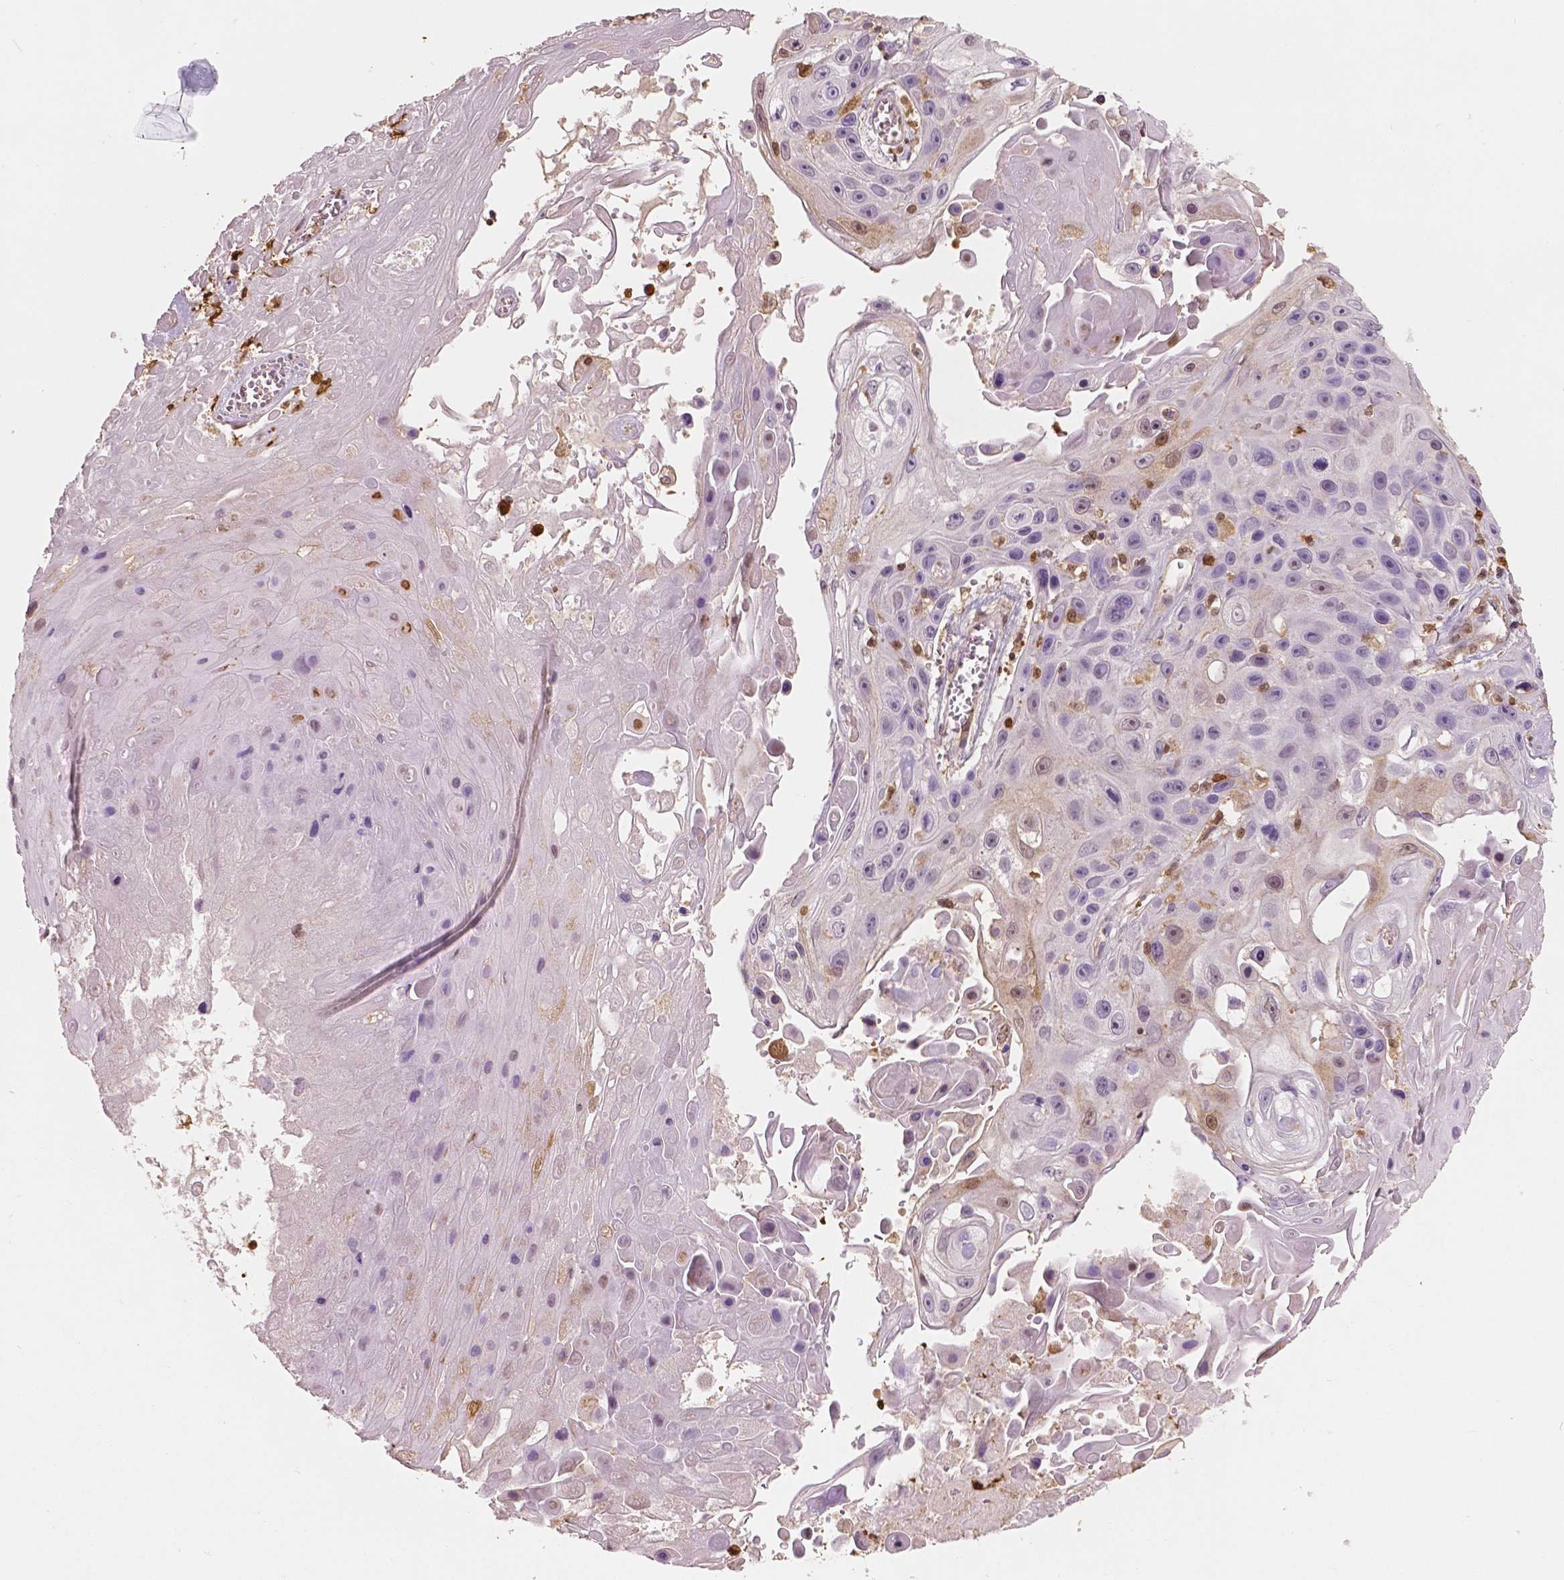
{"staining": {"intensity": "negative", "quantity": "none", "location": "none"}, "tissue": "skin cancer", "cell_type": "Tumor cells", "image_type": "cancer", "snomed": [{"axis": "morphology", "description": "Squamous cell carcinoma, NOS"}, {"axis": "topography", "description": "Skin"}], "caption": "Tumor cells are negative for brown protein staining in skin cancer (squamous cell carcinoma).", "gene": "S100A4", "patient": {"sex": "male", "age": 82}}